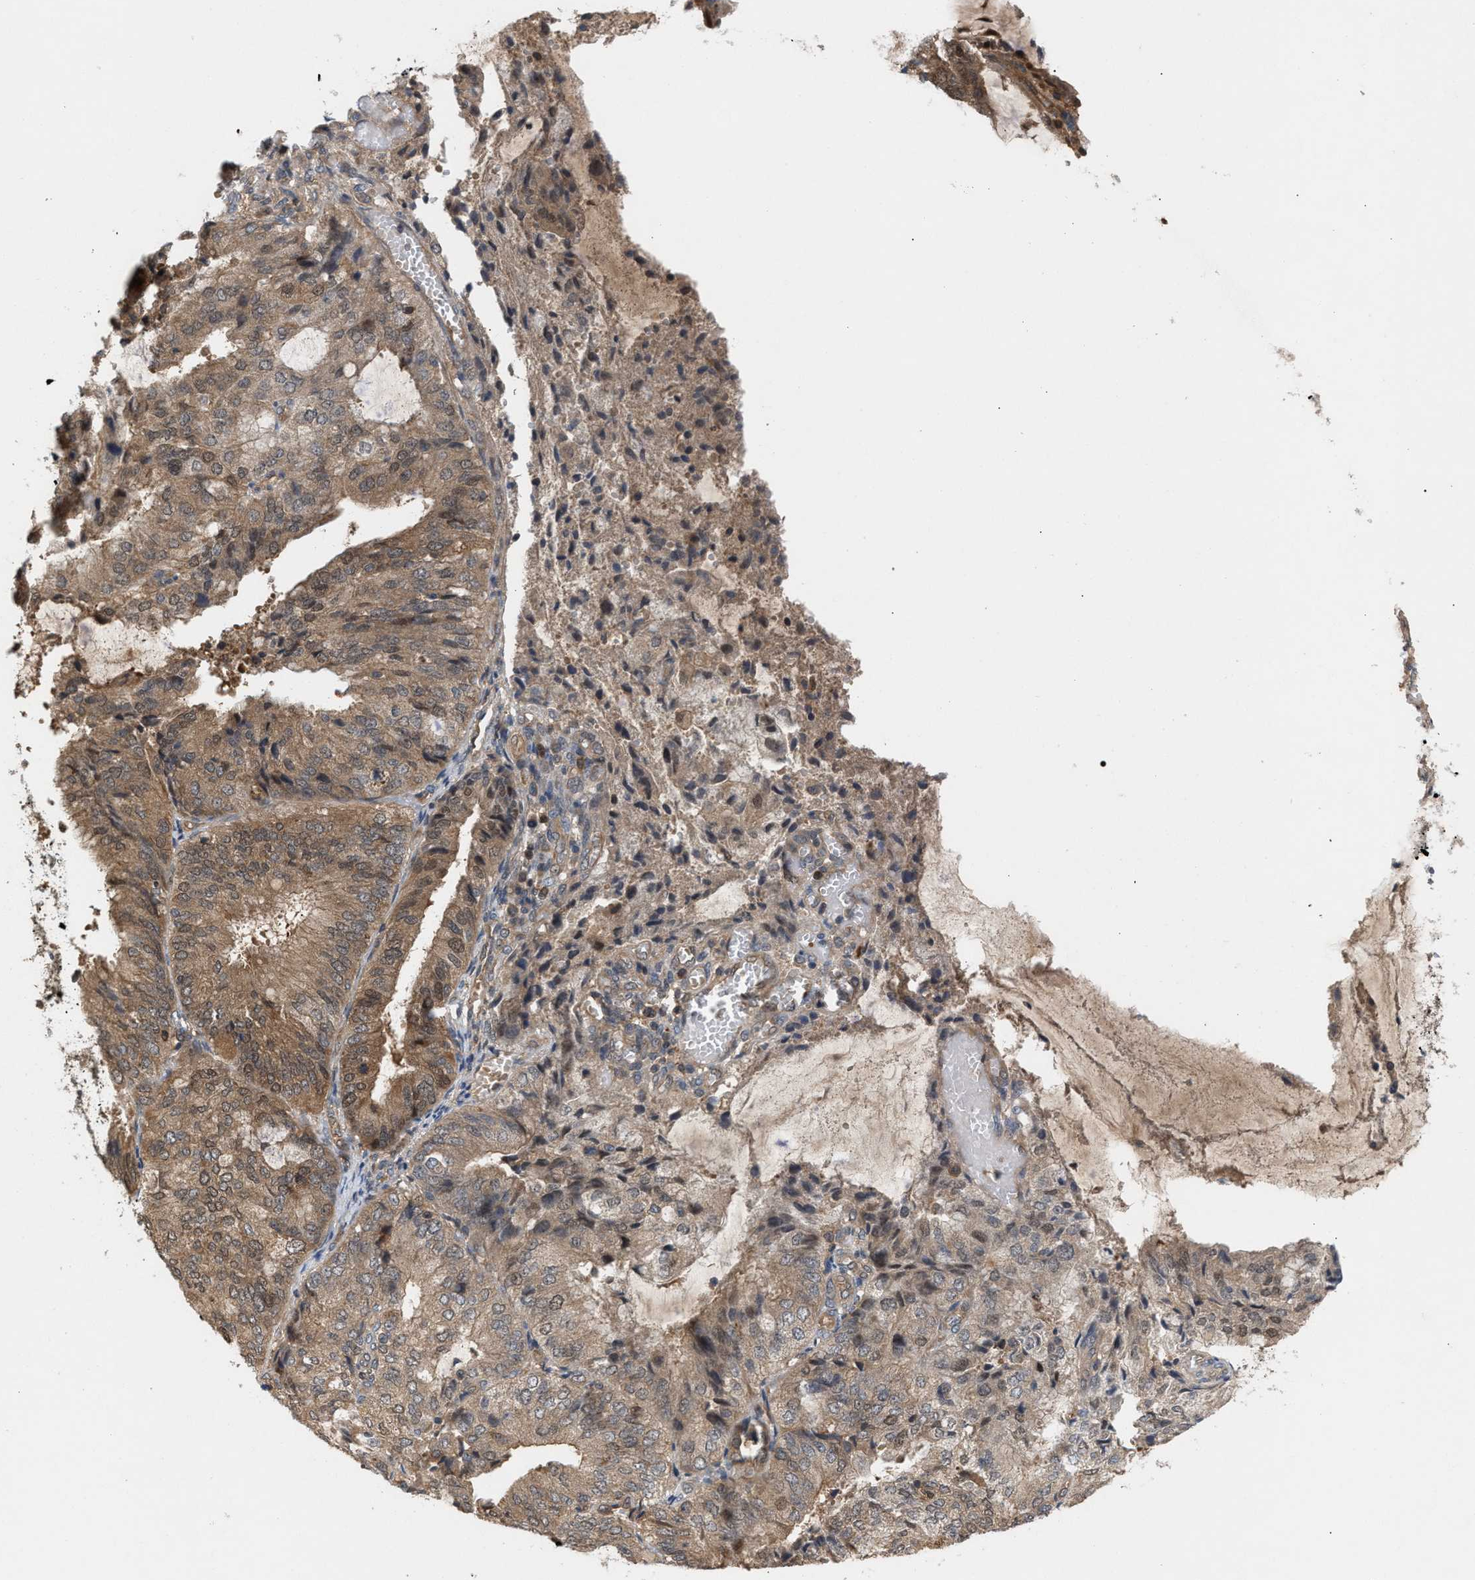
{"staining": {"intensity": "moderate", "quantity": ">75%", "location": "cytoplasmic/membranous"}, "tissue": "endometrial cancer", "cell_type": "Tumor cells", "image_type": "cancer", "snomed": [{"axis": "morphology", "description": "Adenocarcinoma, NOS"}, {"axis": "topography", "description": "Endometrium"}], "caption": "Protein staining demonstrates moderate cytoplasmic/membranous expression in about >75% of tumor cells in adenocarcinoma (endometrial).", "gene": "GLOD4", "patient": {"sex": "female", "age": 81}}